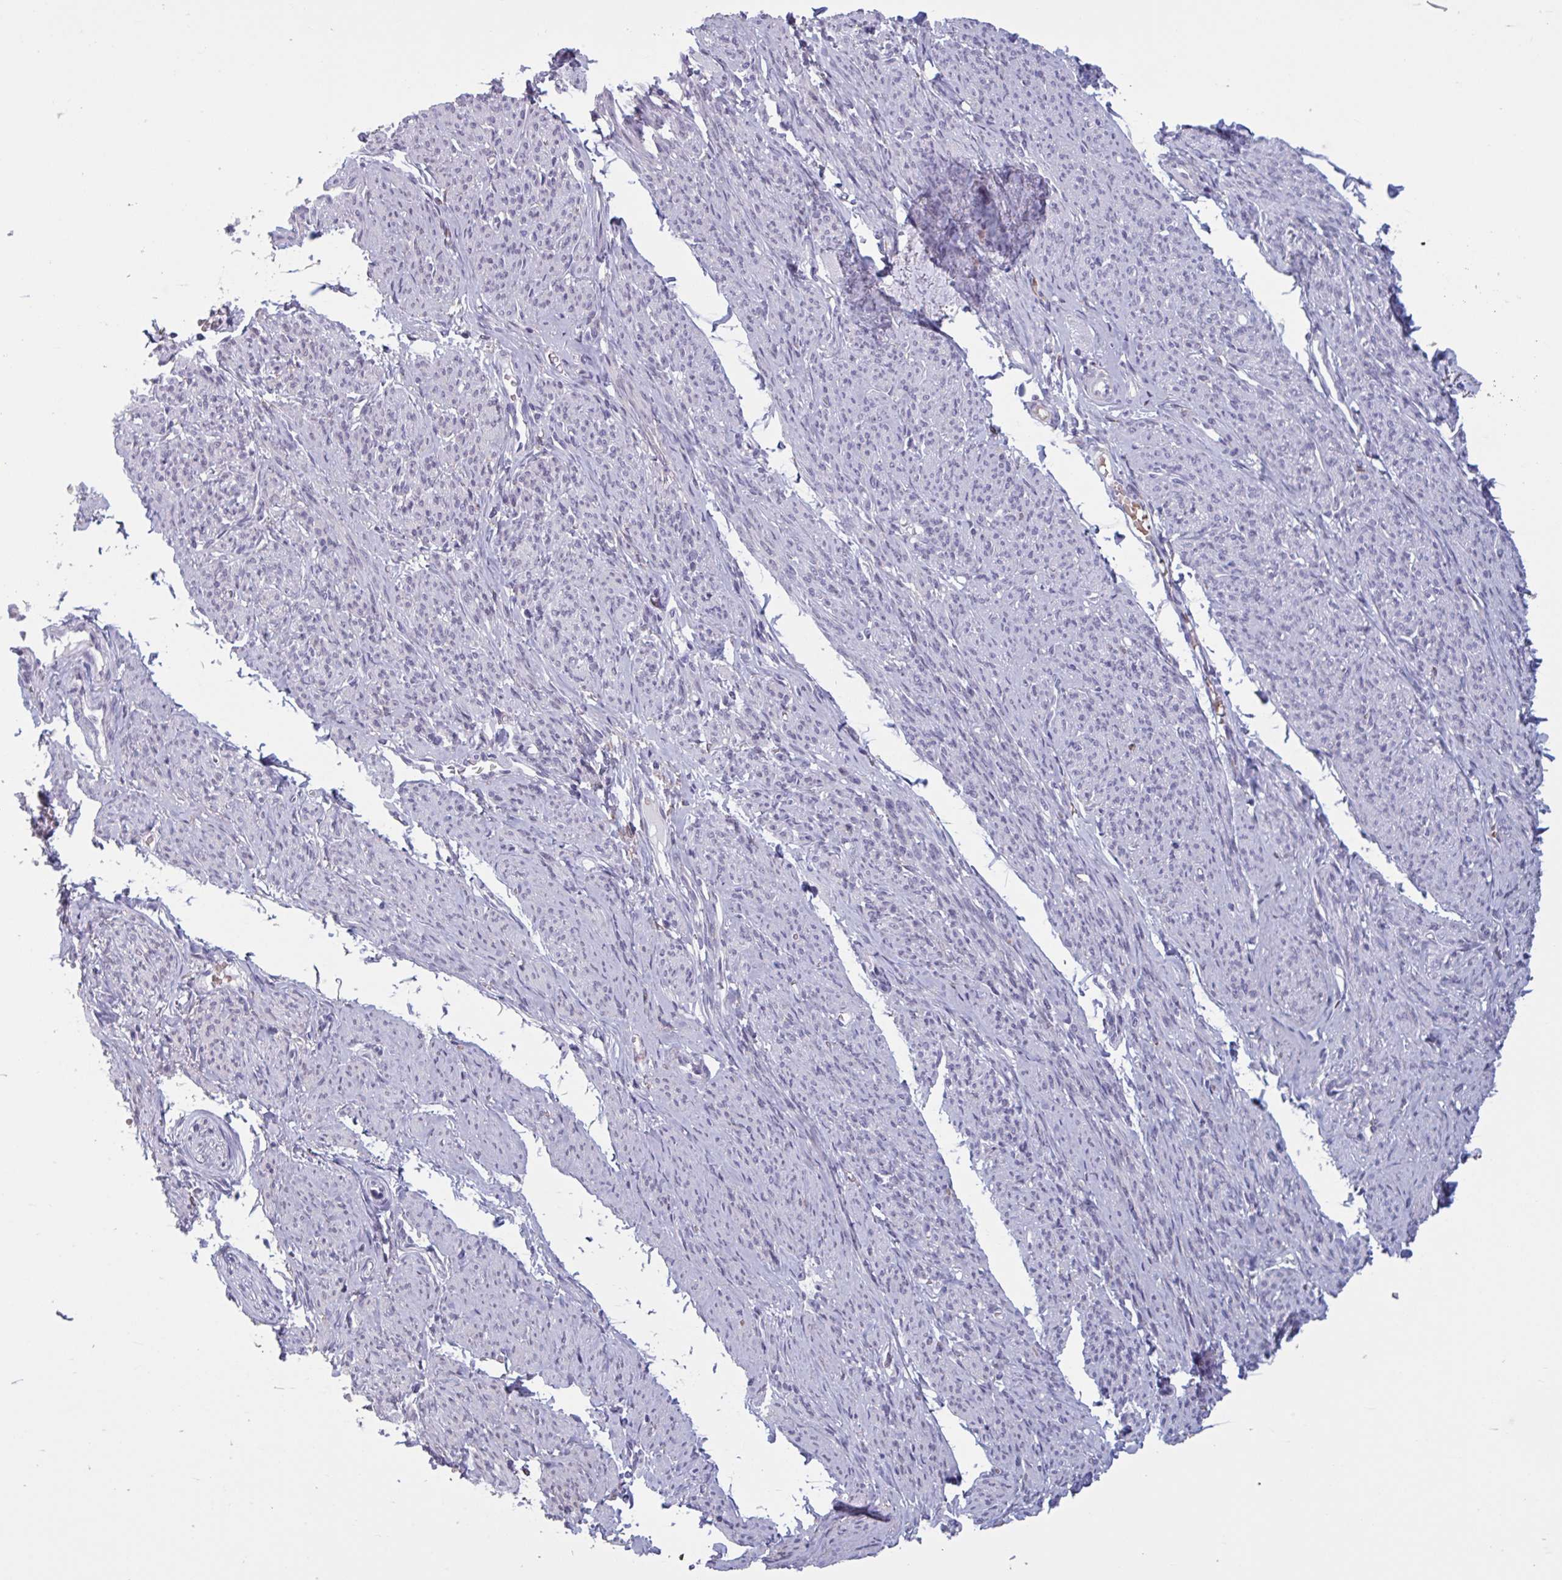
{"staining": {"intensity": "negative", "quantity": "none", "location": "none"}, "tissue": "smooth muscle", "cell_type": "Smooth muscle cells", "image_type": "normal", "snomed": [{"axis": "morphology", "description": "Normal tissue, NOS"}, {"axis": "topography", "description": "Smooth muscle"}], "caption": "An immunohistochemistry (IHC) photomicrograph of normal smooth muscle is shown. There is no staining in smooth muscle cells of smooth muscle.", "gene": "HSD11B2", "patient": {"sex": "female", "age": 65}}